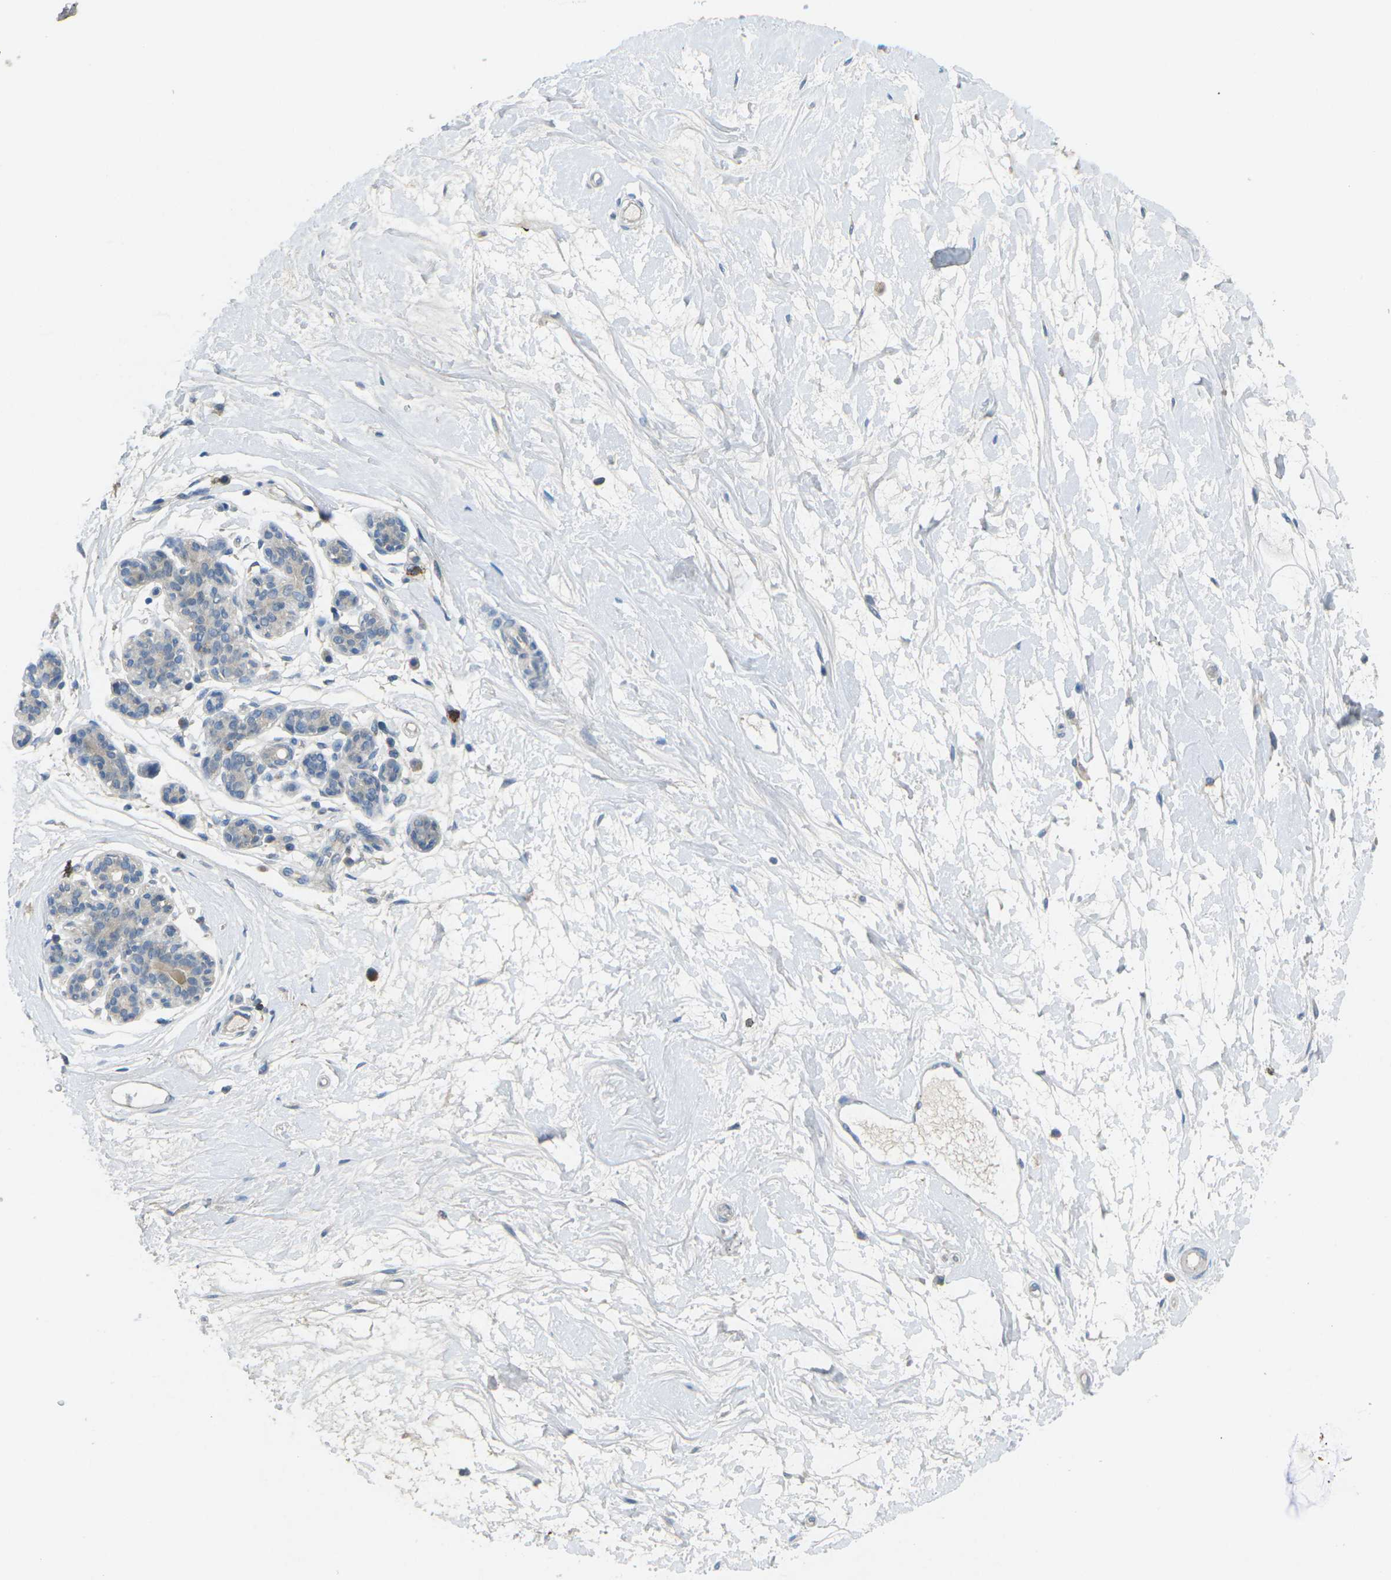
{"staining": {"intensity": "negative", "quantity": "none", "location": "none"}, "tissue": "breast", "cell_type": "Adipocytes", "image_type": "normal", "snomed": [{"axis": "morphology", "description": "Normal tissue, NOS"}, {"axis": "morphology", "description": "Lobular carcinoma"}, {"axis": "topography", "description": "Breast"}], "caption": "Immunohistochemistry (IHC) photomicrograph of benign human breast stained for a protein (brown), which demonstrates no expression in adipocytes.", "gene": "CD19", "patient": {"sex": "female", "age": 59}}